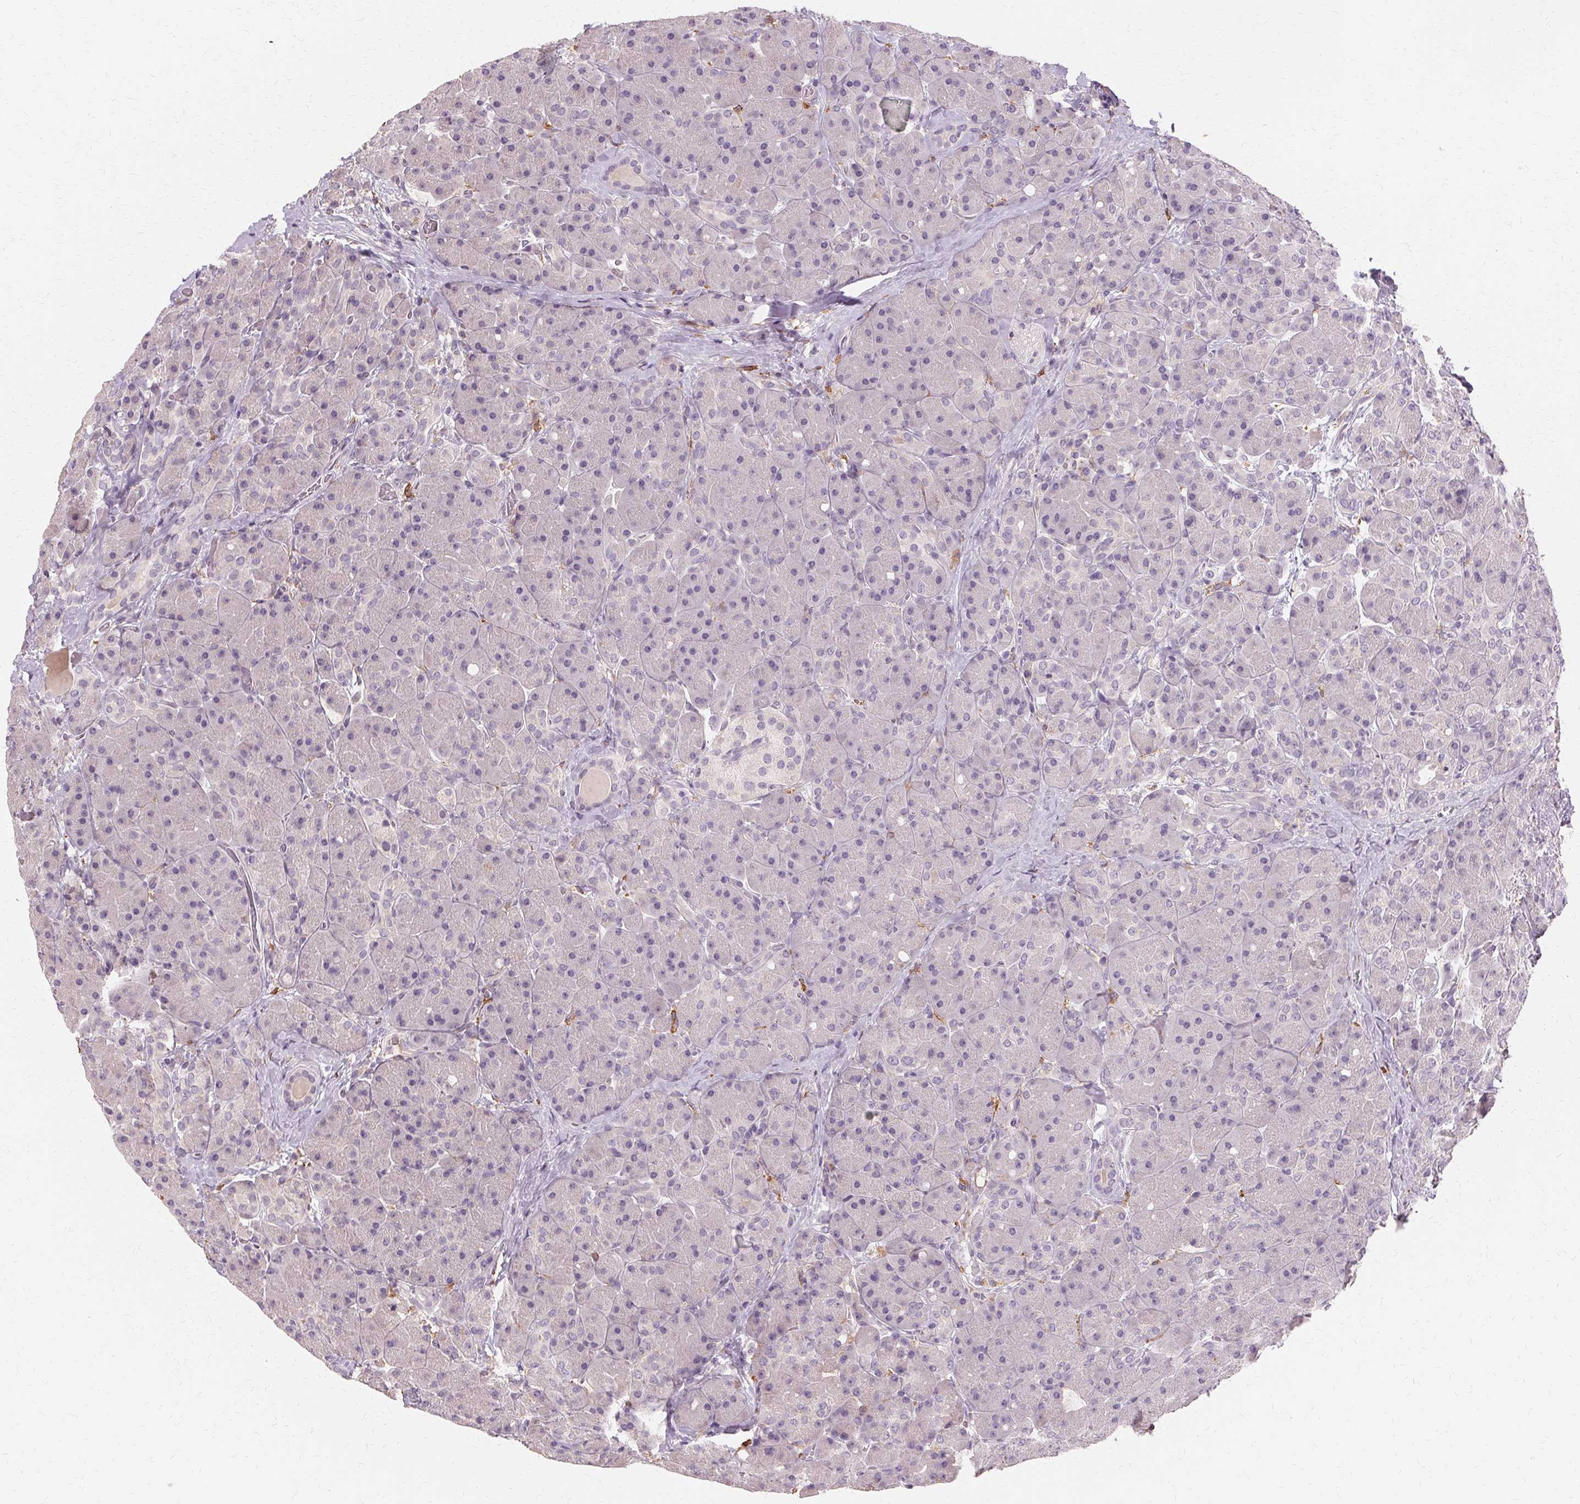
{"staining": {"intensity": "negative", "quantity": "none", "location": "none"}, "tissue": "pancreas", "cell_type": "Exocrine glandular cells", "image_type": "normal", "snomed": [{"axis": "morphology", "description": "Normal tissue, NOS"}, {"axis": "topography", "description": "Pancreas"}], "caption": "Immunohistochemical staining of normal human pancreas demonstrates no significant positivity in exocrine glandular cells. (DAB (3,3'-diaminobenzidine) immunohistochemistry with hematoxylin counter stain).", "gene": "IFNGR1", "patient": {"sex": "male", "age": 55}}